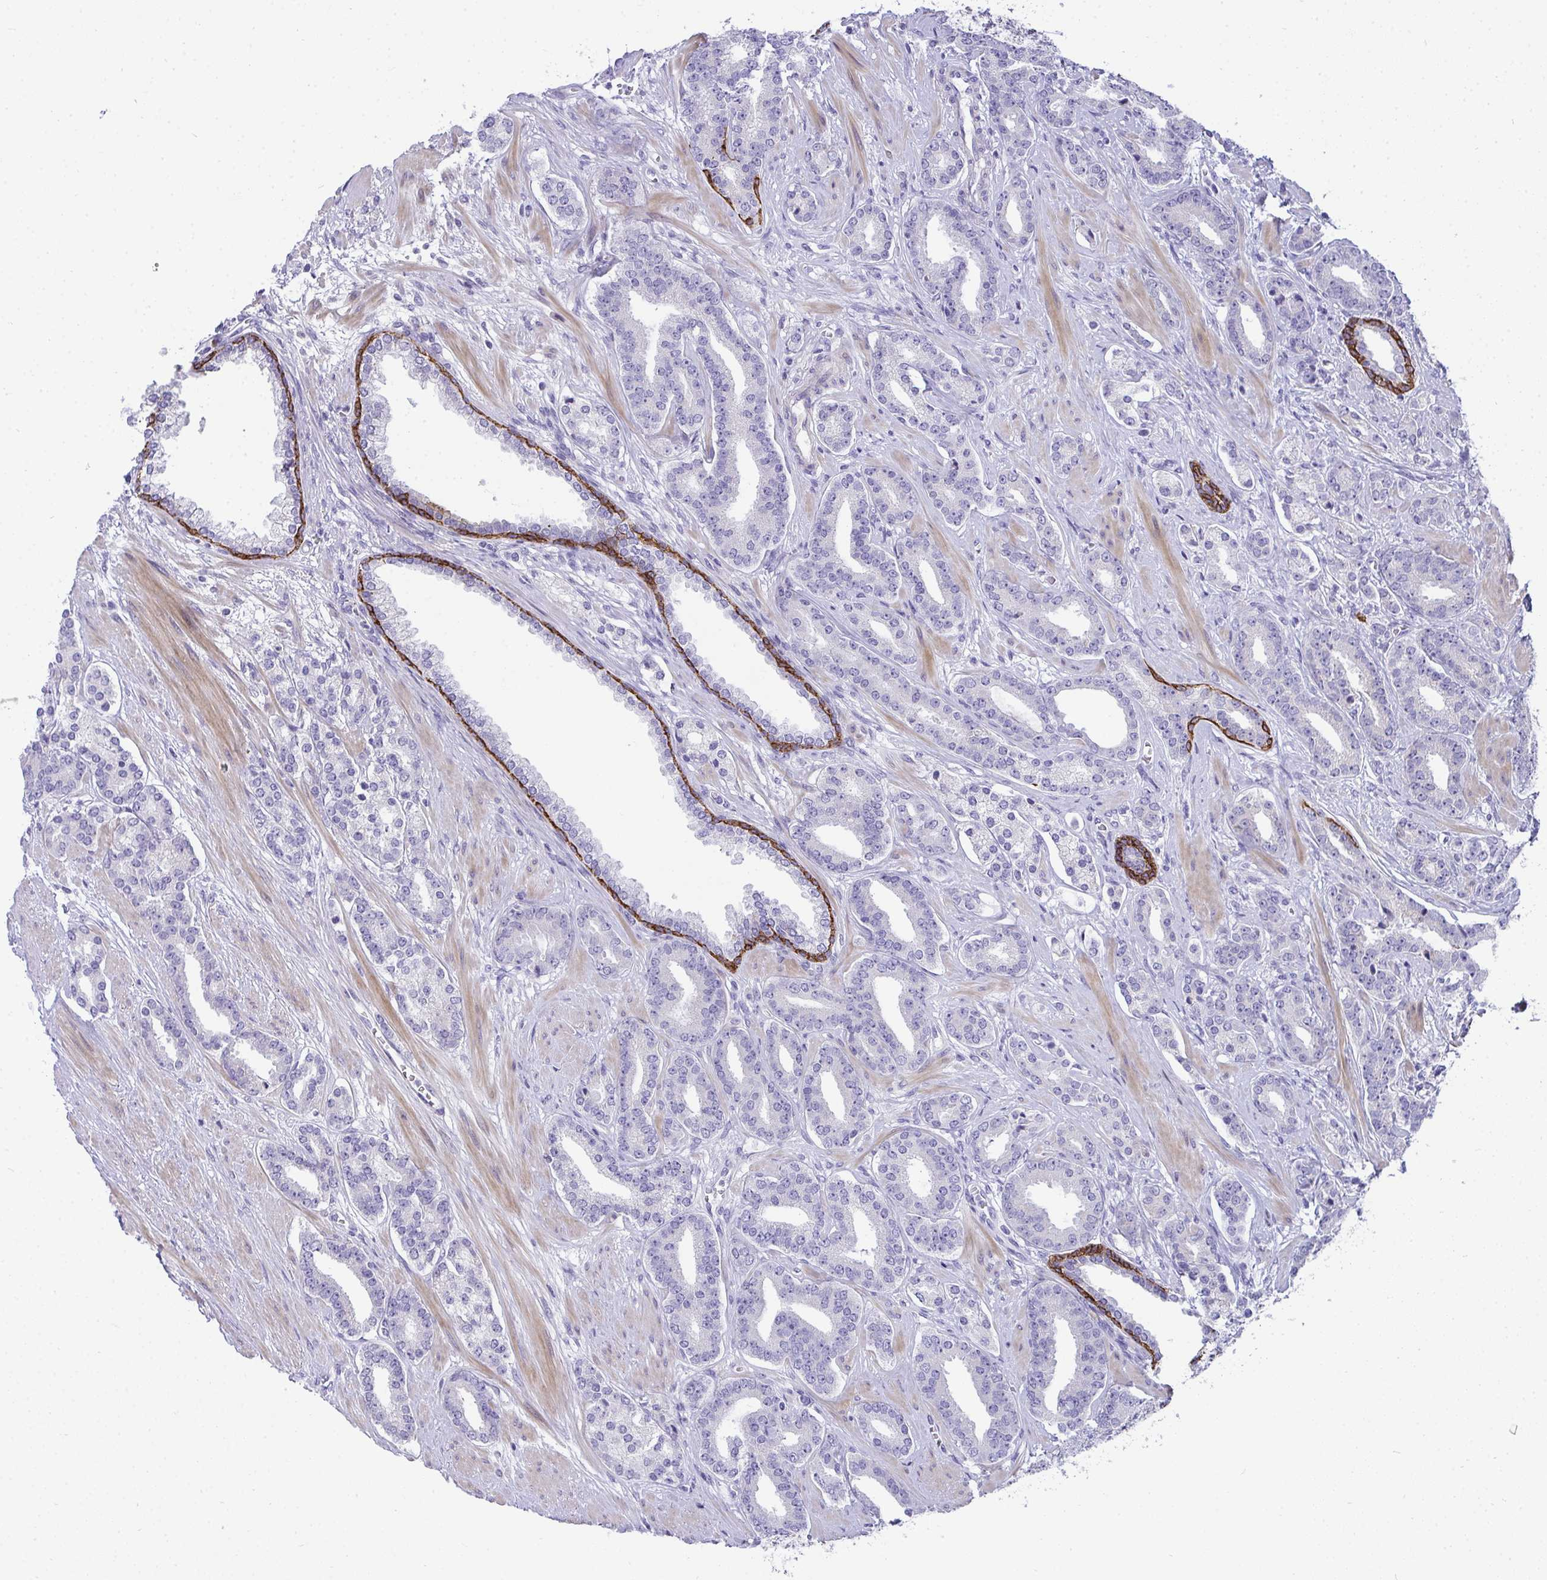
{"staining": {"intensity": "negative", "quantity": "none", "location": "none"}, "tissue": "prostate cancer", "cell_type": "Tumor cells", "image_type": "cancer", "snomed": [{"axis": "morphology", "description": "Adenocarcinoma, High grade"}, {"axis": "topography", "description": "Prostate"}], "caption": "Prostate cancer (high-grade adenocarcinoma) stained for a protein using IHC exhibits no staining tumor cells.", "gene": "AK5", "patient": {"sex": "male", "age": 60}}